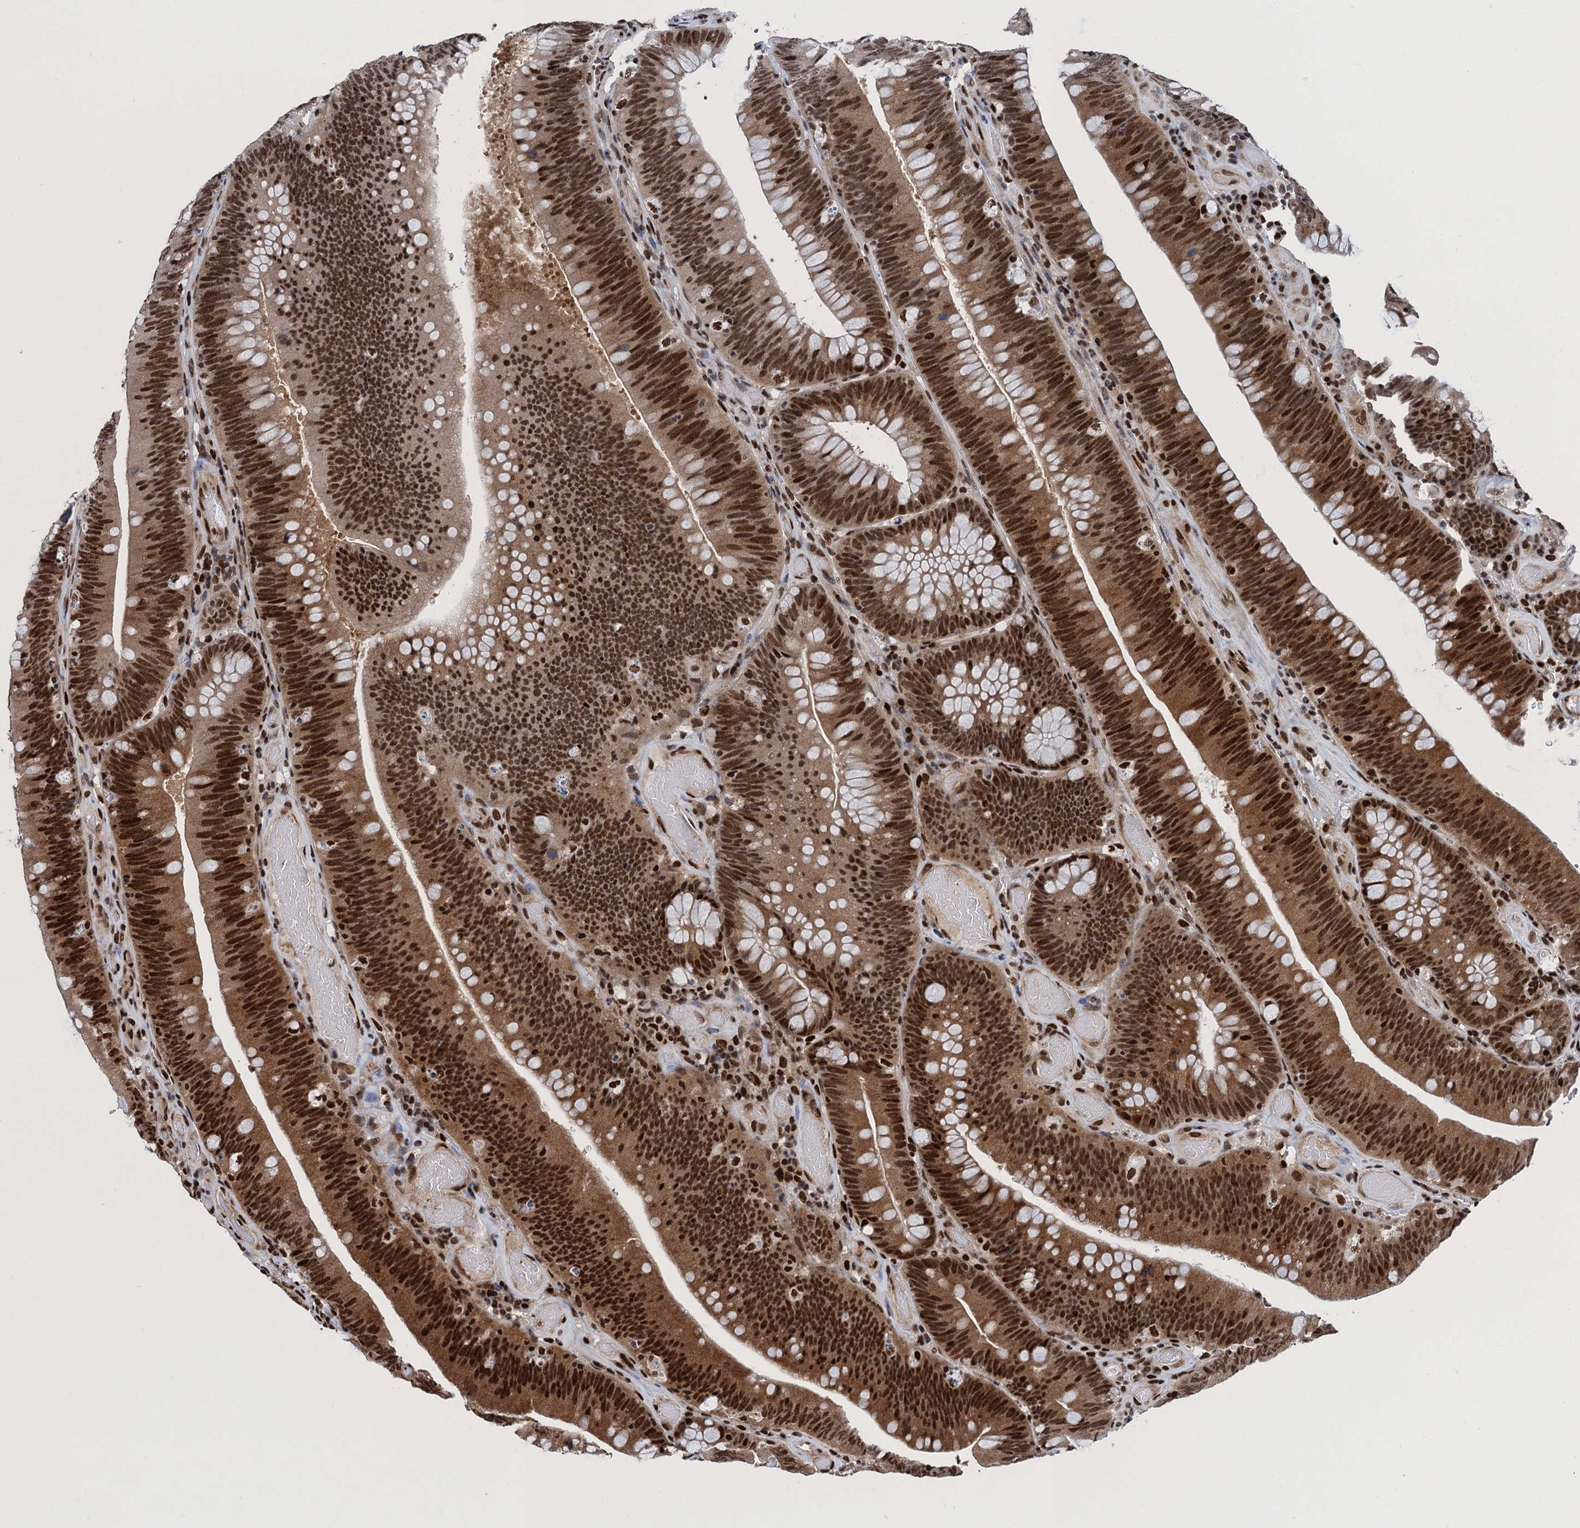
{"staining": {"intensity": "strong", "quantity": ">75%", "location": "nuclear"}, "tissue": "colorectal cancer", "cell_type": "Tumor cells", "image_type": "cancer", "snomed": [{"axis": "morphology", "description": "Normal tissue, NOS"}, {"axis": "topography", "description": "Colon"}], "caption": "This micrograph demonstrates colorectal cancer stained with immunohistochemistry to label a protein in brown. The nuclear of tumor cells show strong positivity for the protein. Nuclei are counter-stained blue.", "gene": "PPP4R1", "patient": {"sex": "female", "age": 82}}